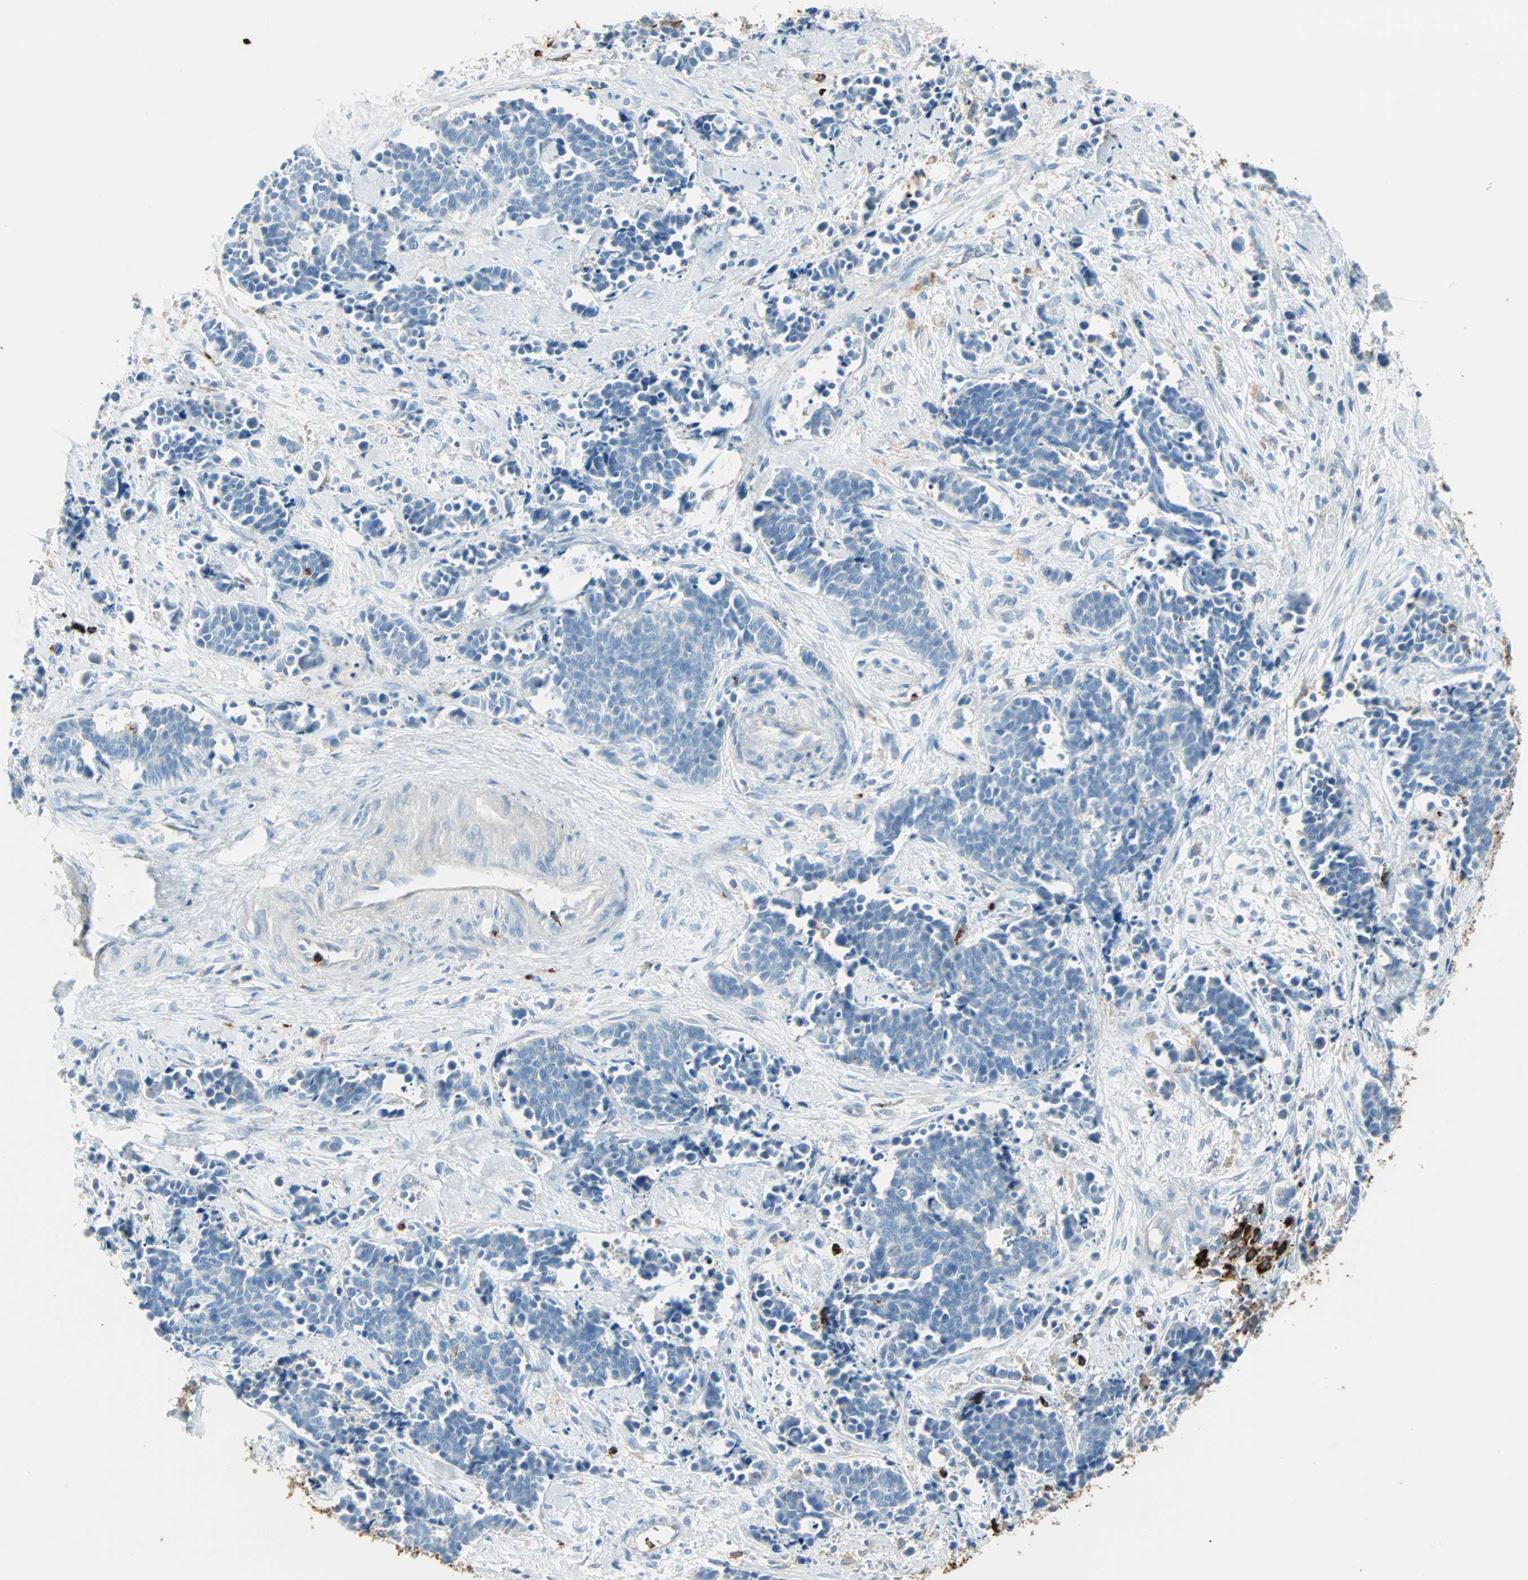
{"staining": {"intensity": "negative", "quantity": "none", "location": "none"}, "tissue": "cervical cancer", "cell_type": "Tumor cells", "image_type": "cancer", "snomed": [{"axis": "morphology", "description": "Squamous cell carcinoma, NOS"}, {"axis": "topography", "description": "Cervix"}], "caption": "The image exhibits no significant expression in tumor cells of cervical cancer (squamous cell carcinoma).", "gene": "CLEC4A", "patient": {"sex": "female", "age": 35}}